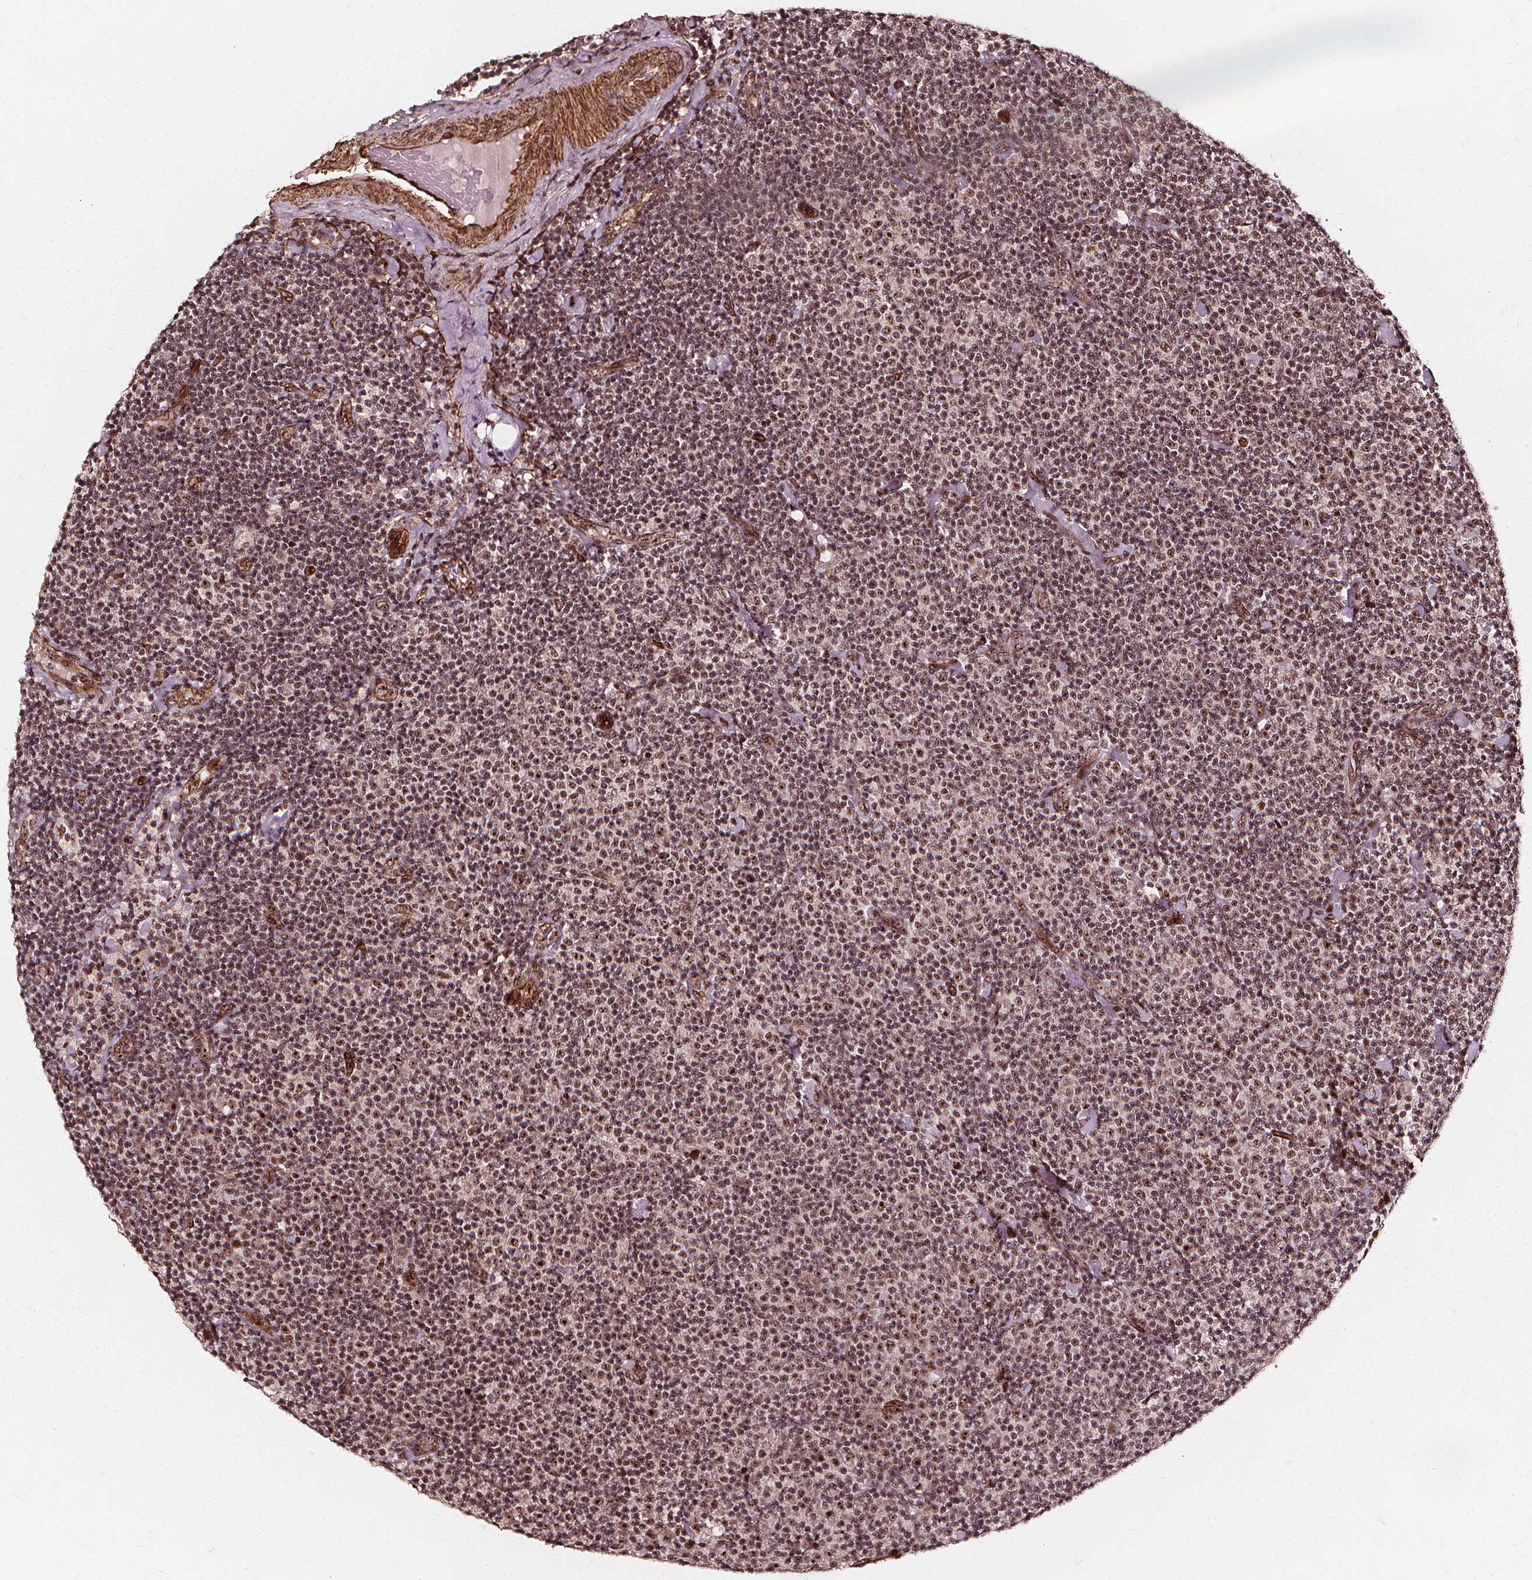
{"staining": {"intensity": "moderate", "quantity": ">75%", "location": "nuclear"}, "tissue": "lymphoma", "cell_type": "Tumor cells", "image_type": "cancer", "snomed": [{"axis": "morphology", "description": "Malignant lymphoma, non-Hodgkin's type, Low grade"}, {"axis": "topography", "description": "Lymph node"}], "caption": "Immunohistochemistry (IHC) micrograph of neoplastic tissue: lymphoma stained using immunohistochemistry (IHC) displays medium levels of moderate protein expression localized specifically in the nuclear of tumor cells, appearing as a nuclear brown color.", "gene": "EXOSC9", "patient": {"sex": "male", "age": 81}}